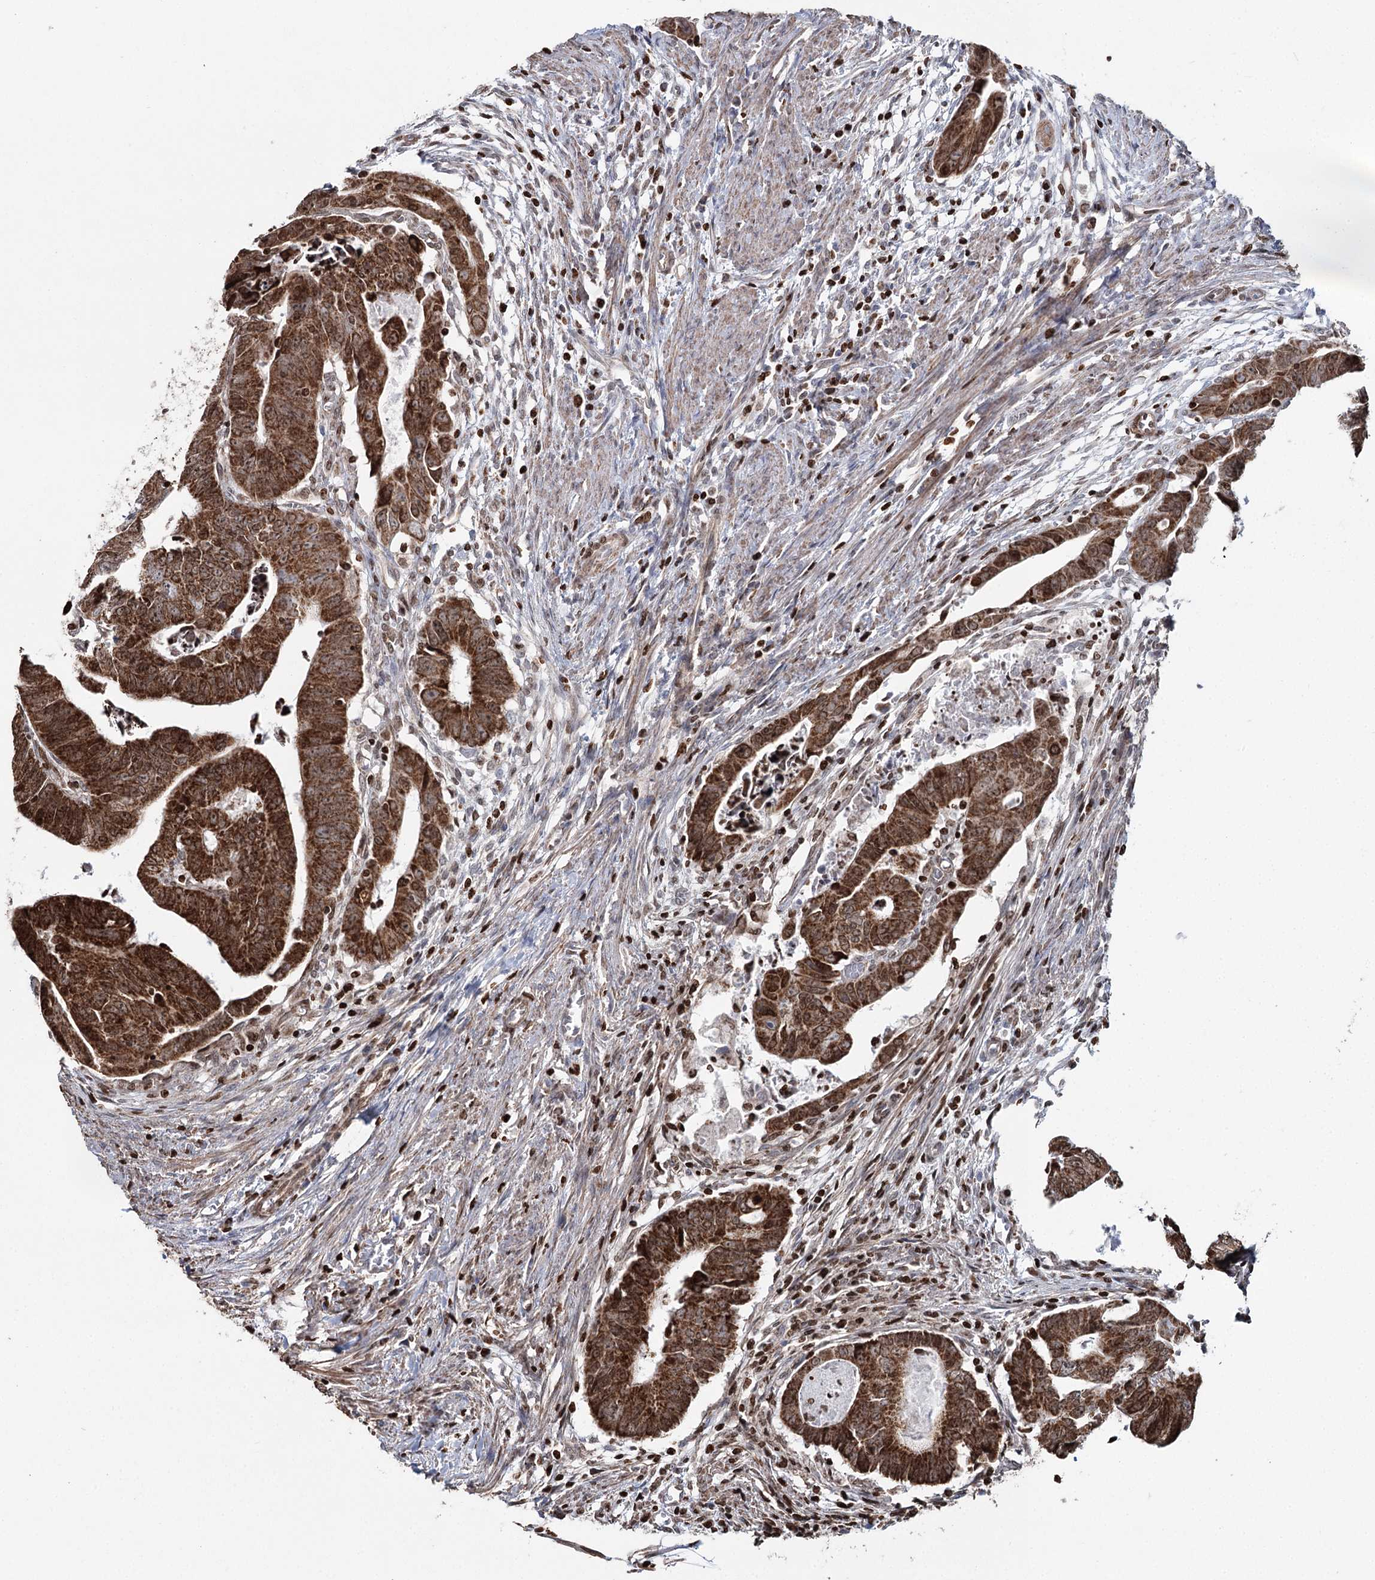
{"staining": {"intensity": "strong", "quantity": ">75%", "location": "cytoplasmic/membranous,nuclear"}, "tissue": "colorectal cancer", "cell_type": "Tumor cells", "image_type": "cancer", "snomed": [{"axis": "morphology", "description": "Adenocarcinoma, NOS"}, {"axis": "topography", "description": "Rectum"}], "caption": "Colorectal adenocarcinoma was stained to show a protein in brown. There is high levels of strong cytoplasmic/membranous and nuclear expression in approximately >75% of tumor cells.", "gene": "PDHX", "patient": {"sex": "female", "age": 65}}